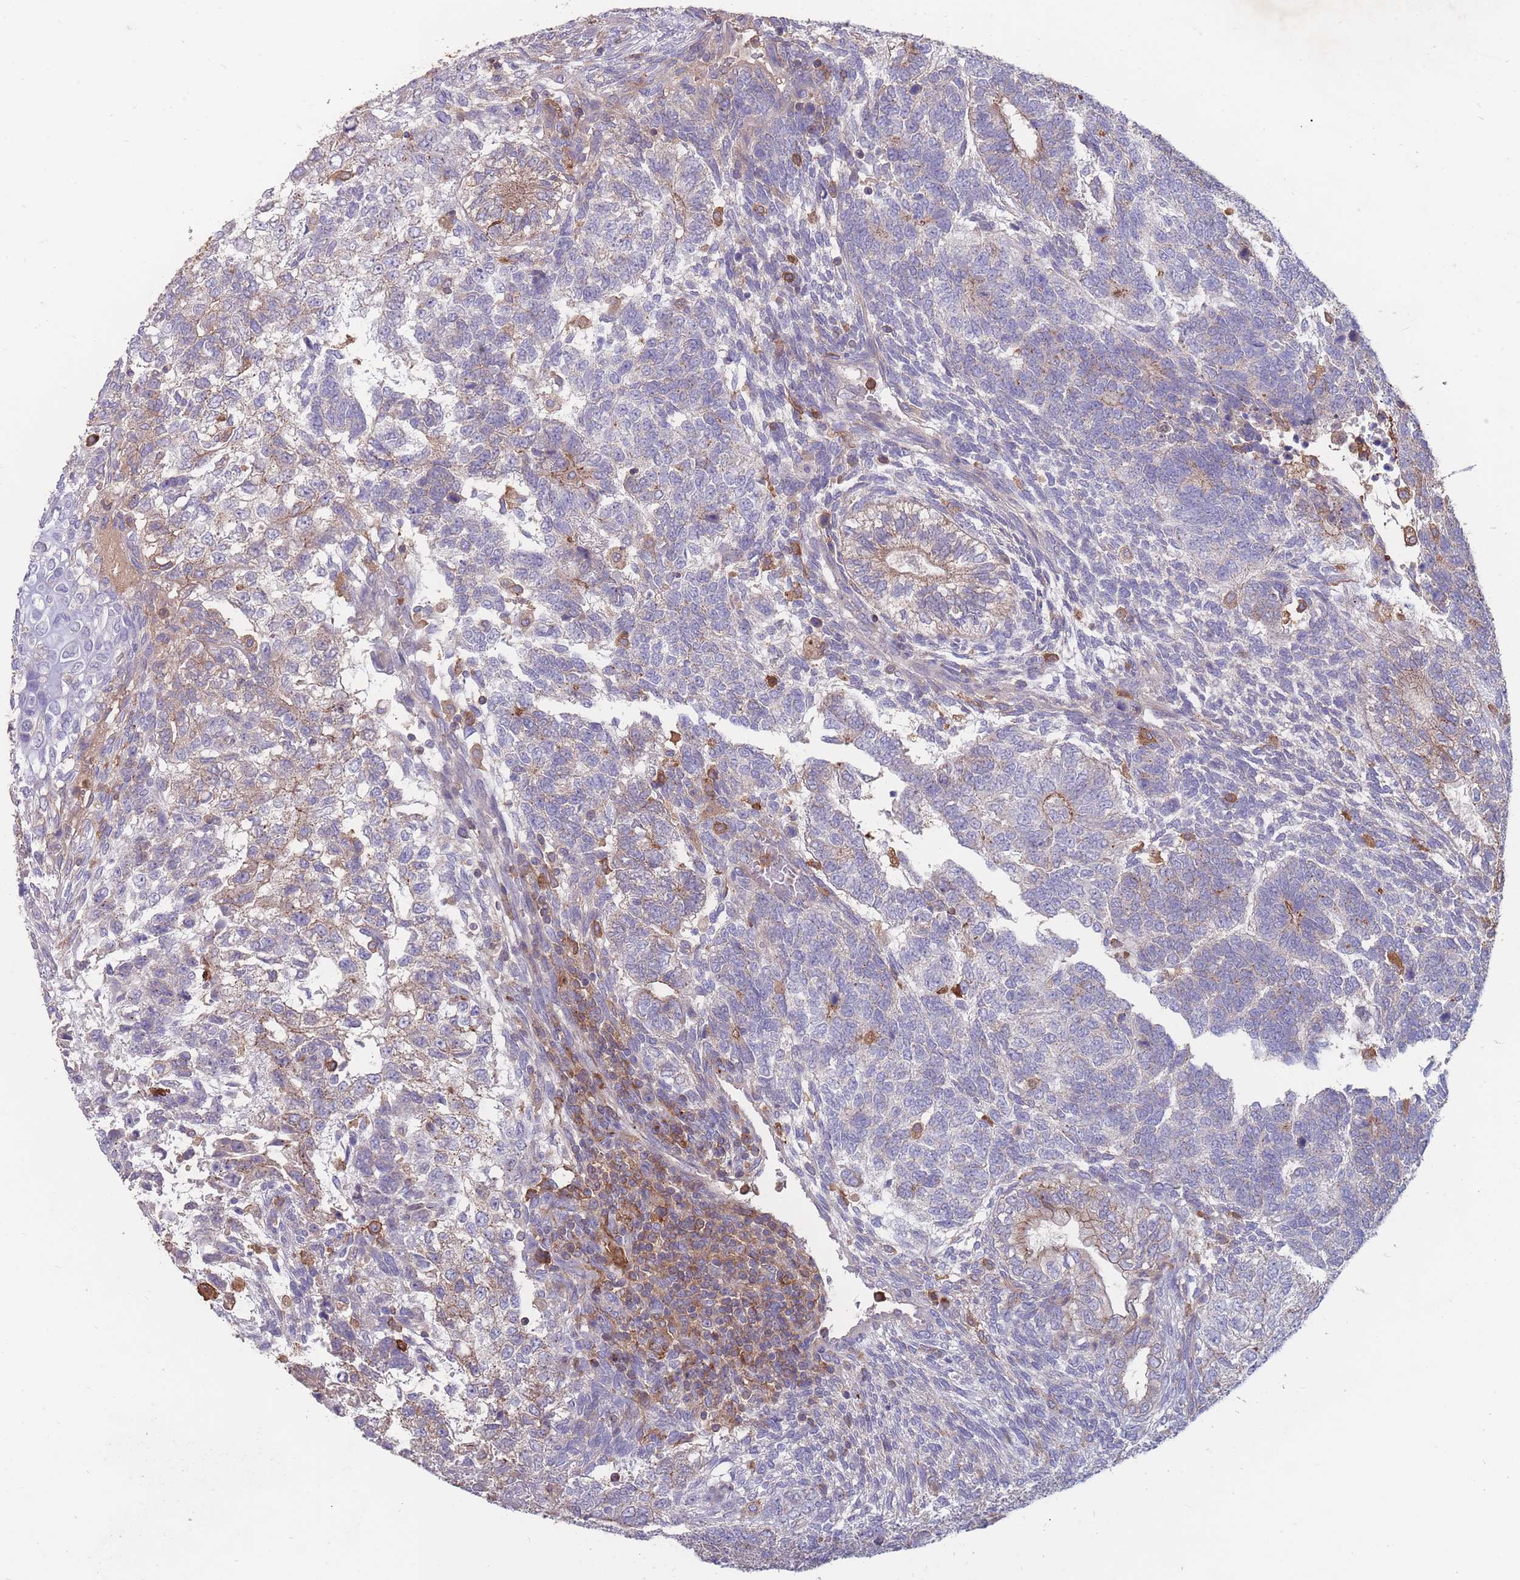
{"staining": {"intensity": "weak", "quantity": "<25%", "location": "cytoplasmic/membranous"}, "tissue": "testis cancer", "cell_type": "Tumor cells", "image_type": "cancer", "snomed": [{"axis": "morphology", "description": "Carcinoma, Embryonal, NOS"}, {"axis": "topography", "description": "Testis"}], "caption": "Tumor cells are negative for brown protein staining in testis embryonal carcinoma.", "gene": "CD33", "patient": {"sex": "male", "age": 23}}